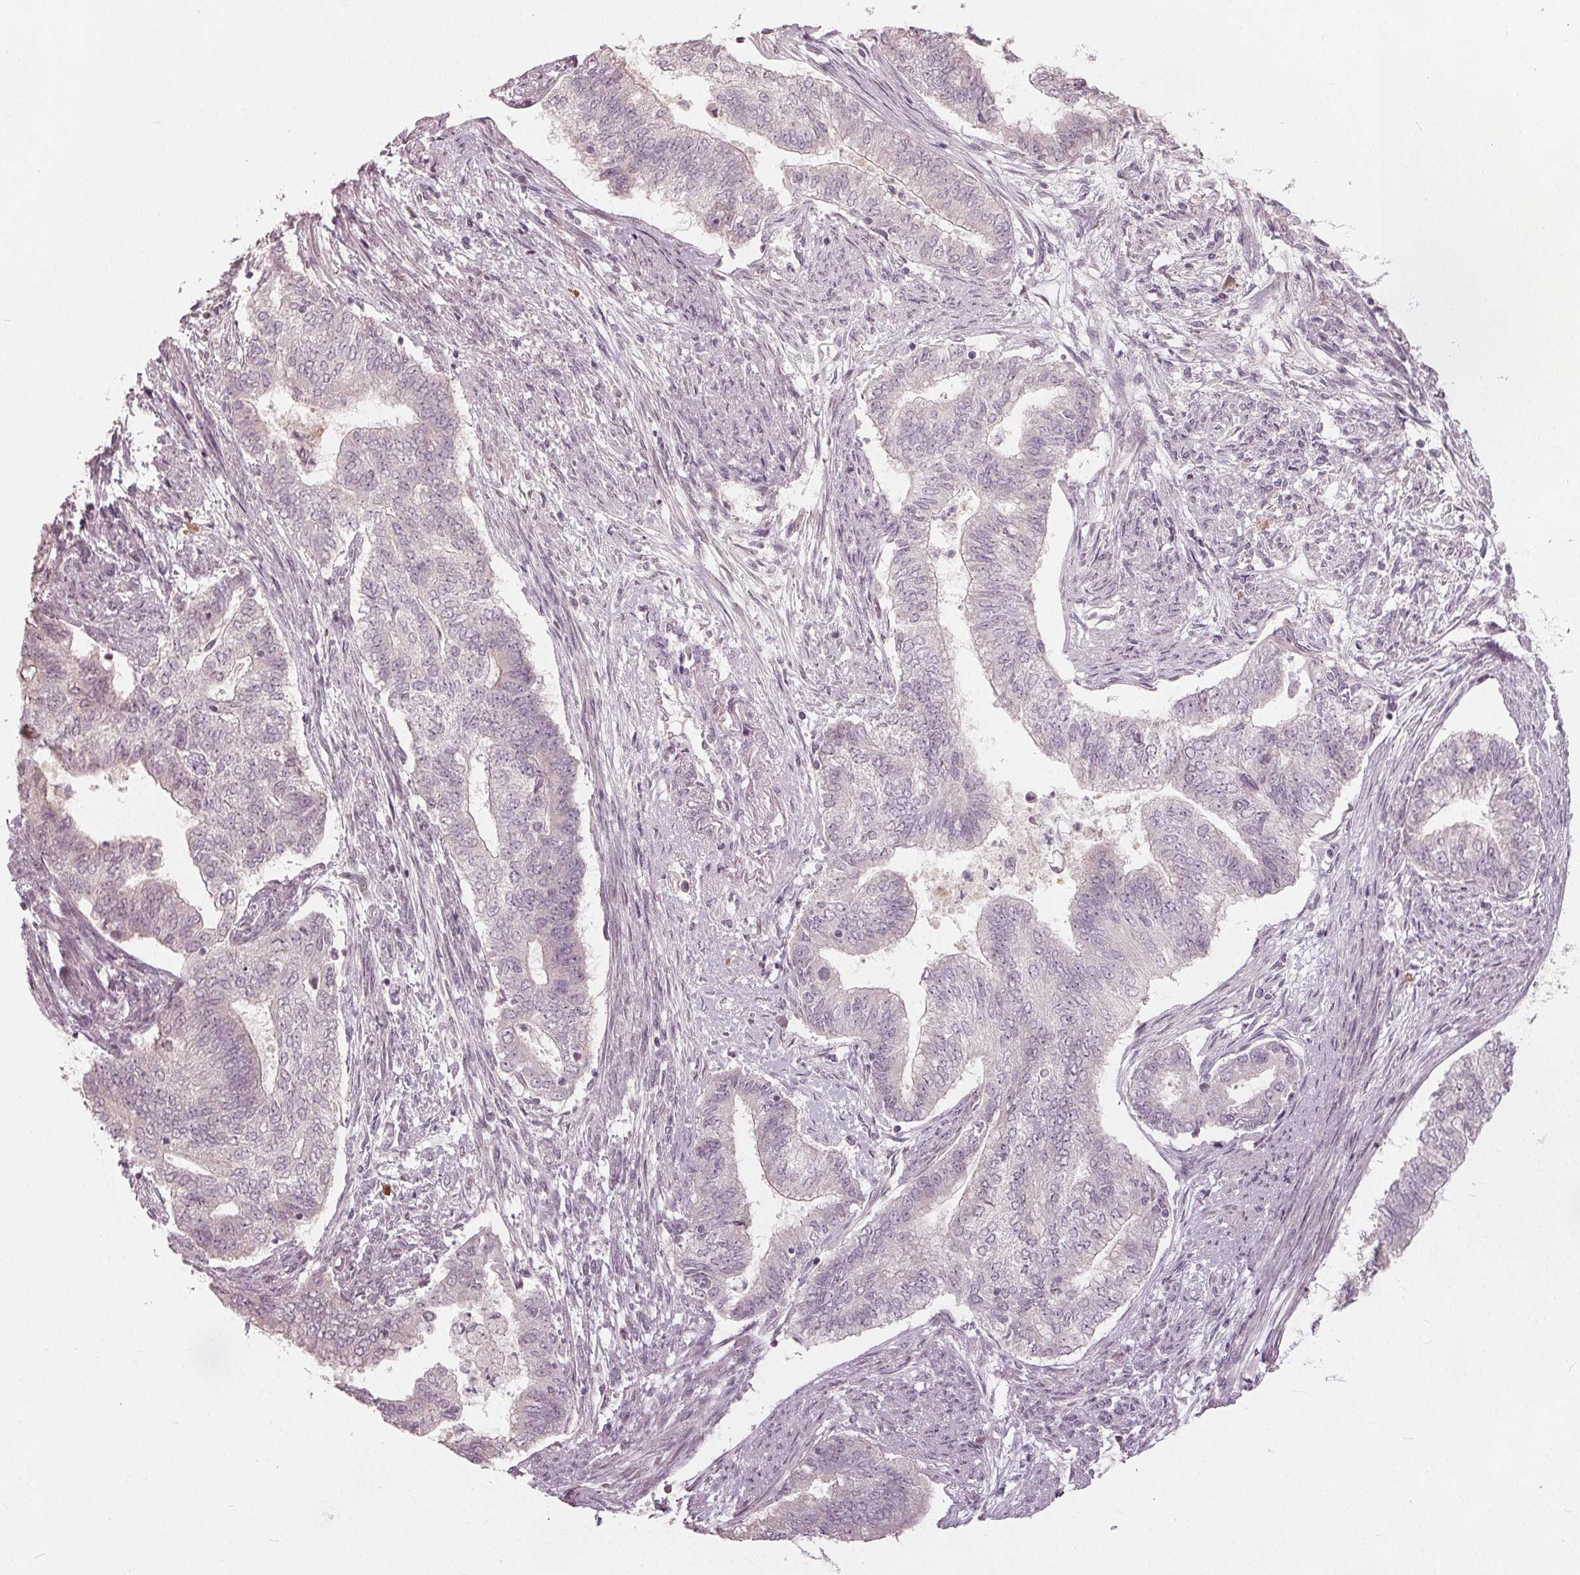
{"staining": {"intensity": "negative", "quantity": "none", "location": "none"}, "tissue": "endometrial cancer", "cell_type": "Tumor cells", "image_type": "cancer", "snomed": [{"axis": "morphology", "description": "Adenocarcinoma, NOS"}, {"axis": "topography", "description": "Endometrium"}], "caption": "Protein analysis of adenocarcinoma (endometrial) exhibits no significant staining in tumor cells.", "gene": "CXCL16", "patient": {"sex": "female", "age": 65}}